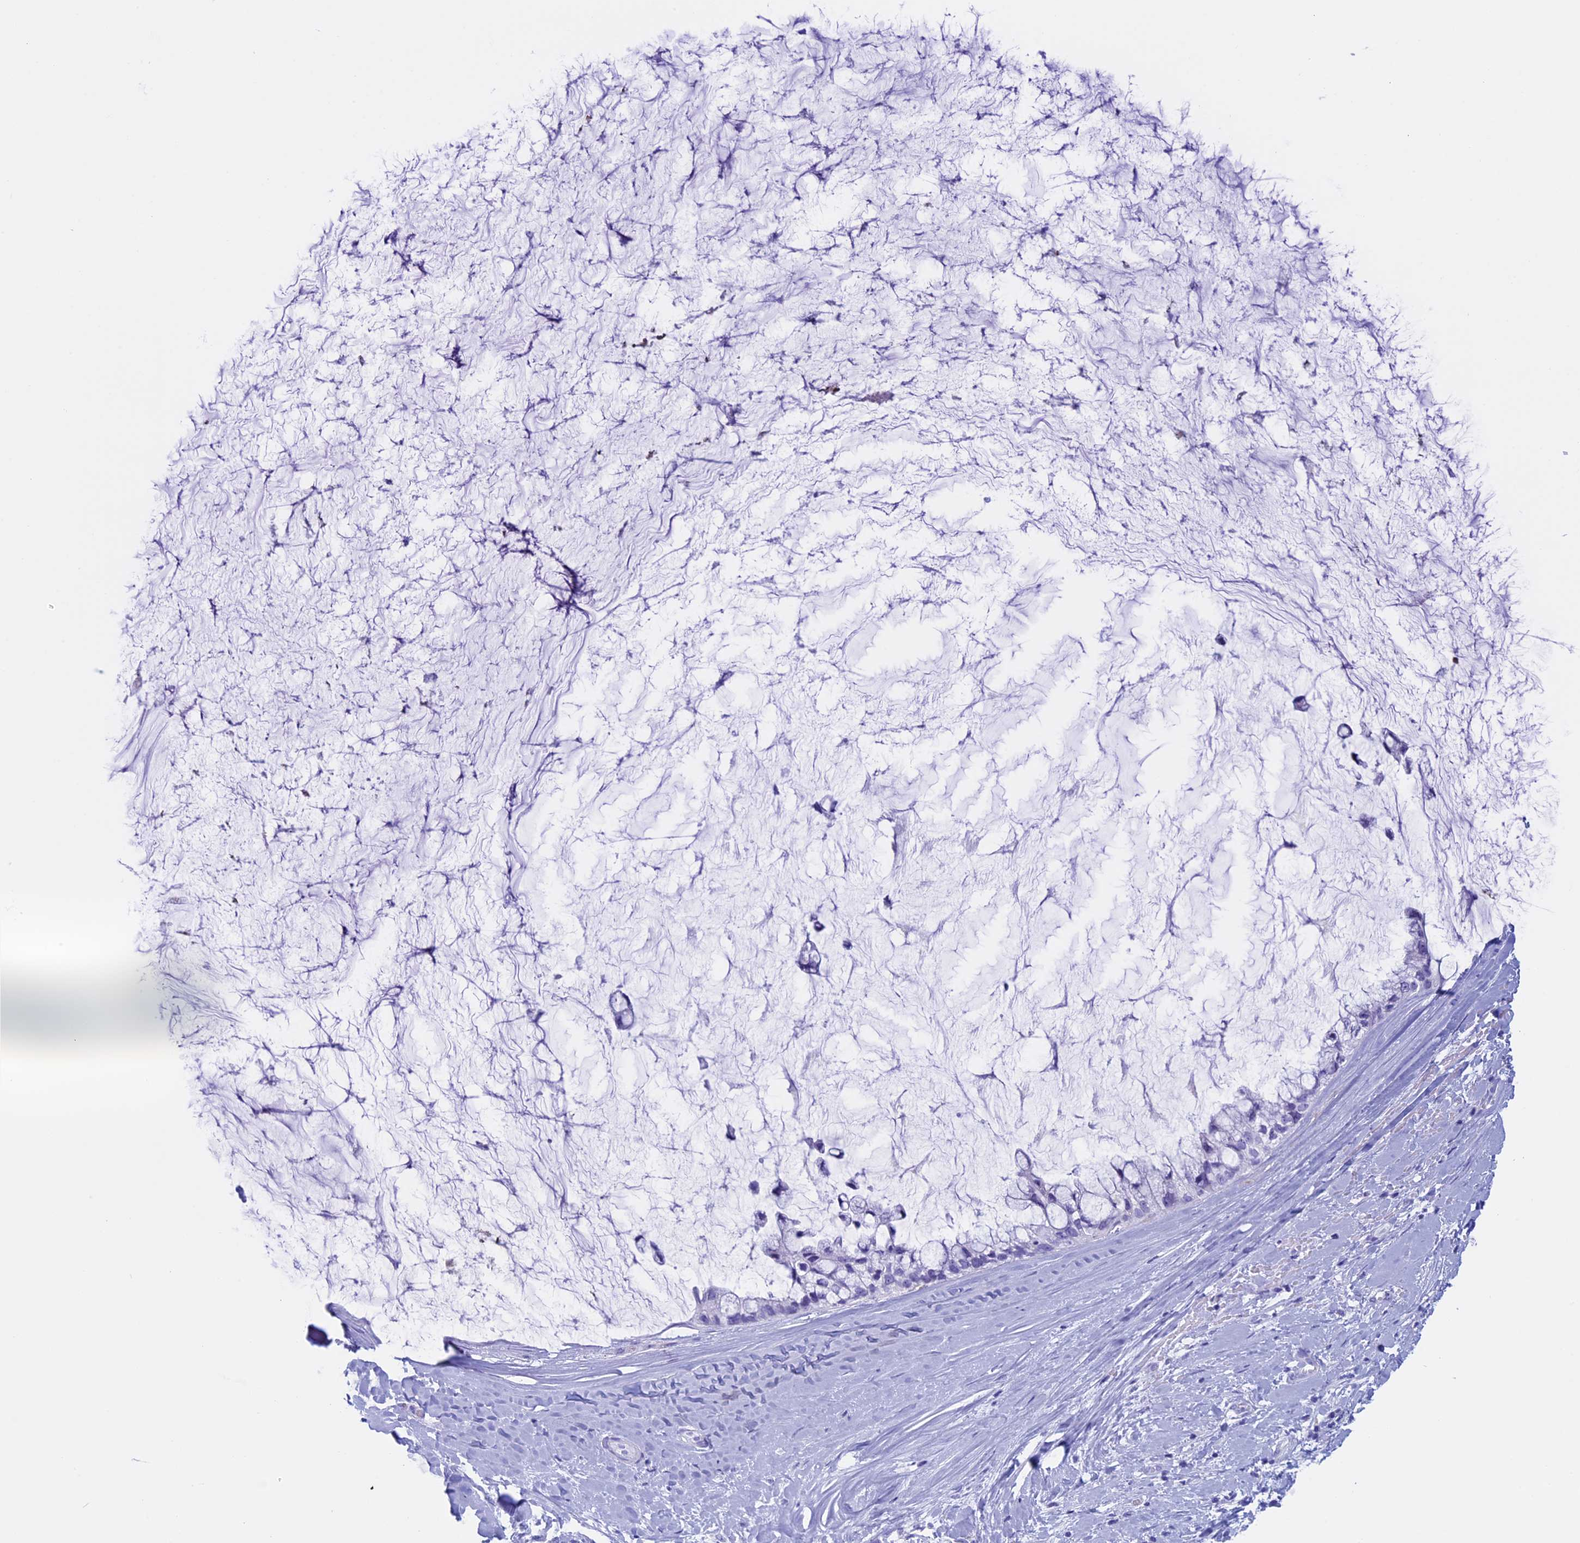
{"staining": {"intensity": "negative", "quantity": "none", "location": "none"}, "tissue": "ovarian cancer", "cell_type": "Tumor cells", "image_type": "cancer", "snomed": [{"axis": "morphology", "description": "Cystadenocarcinoma, mucinous, NOS"}, {"axis": "topography", "description": "Ovary"}], "caption": "The photomicrograph shows no significant staining in tumor cells of mucinous cystadenocarcinoma (ovarian). (IHC, brightfield microscopy, high magnification).", "gene": "FAM169A", "patient": {"sex": "female", "age": 39}}